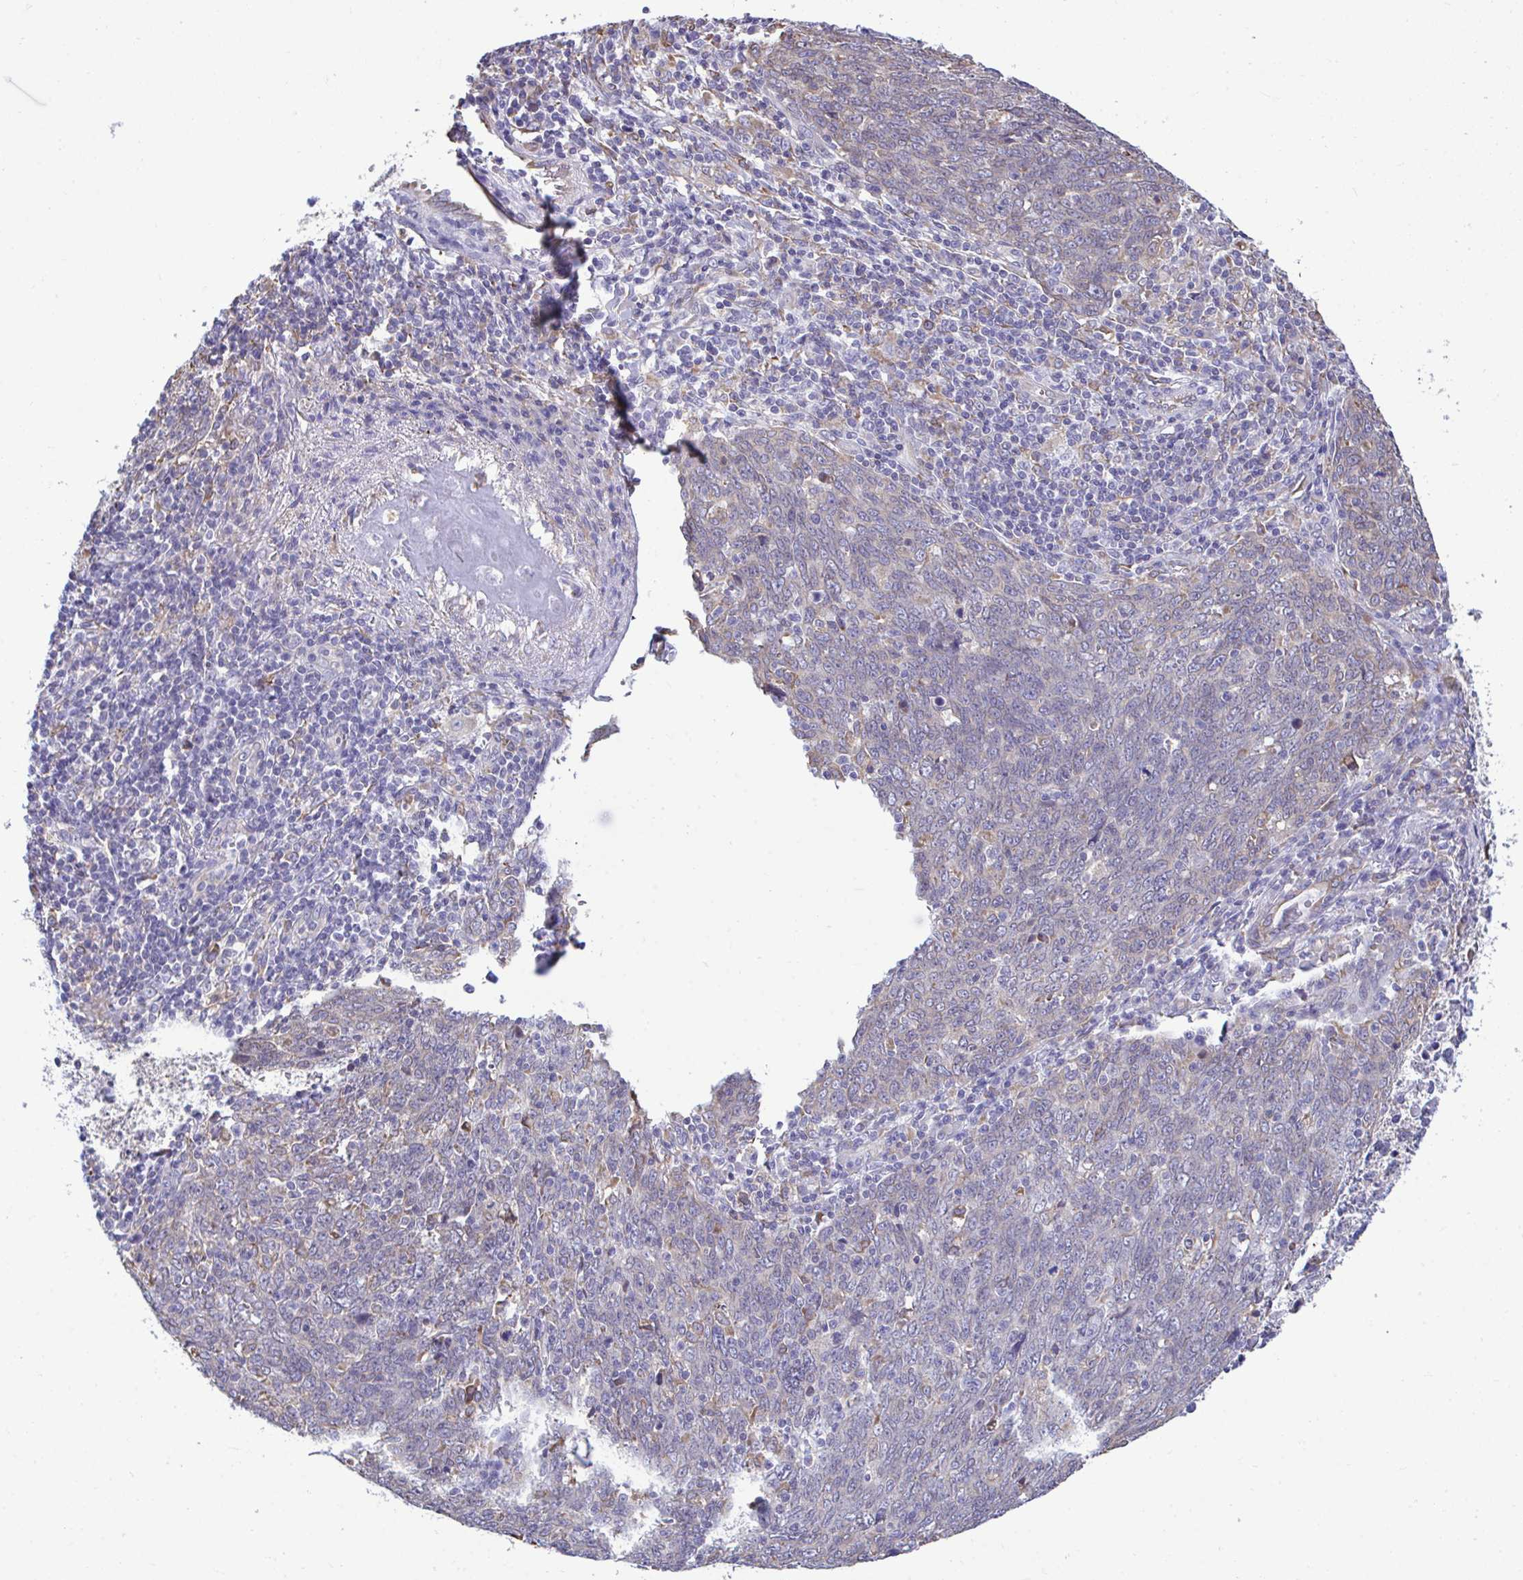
{"staining": {"intensity": "negative", "quantity": "none", "location": "none"}, "tissue": "lung cancer", "cell_type": "Tumor cells", "image_type": "cancer", "snomed": [{"axis": "morphology", "description": "Squamous cell carcinoma, NOS"}, {"axis": "topography", "description": "Lung"}], "caption": "Immunohistochemical staining of human squamous cell carcinoma (lung) reveals no significant staining in tumor cells.", "gene": "PIGK", "patient": {"sex": "female", "age": 72}}